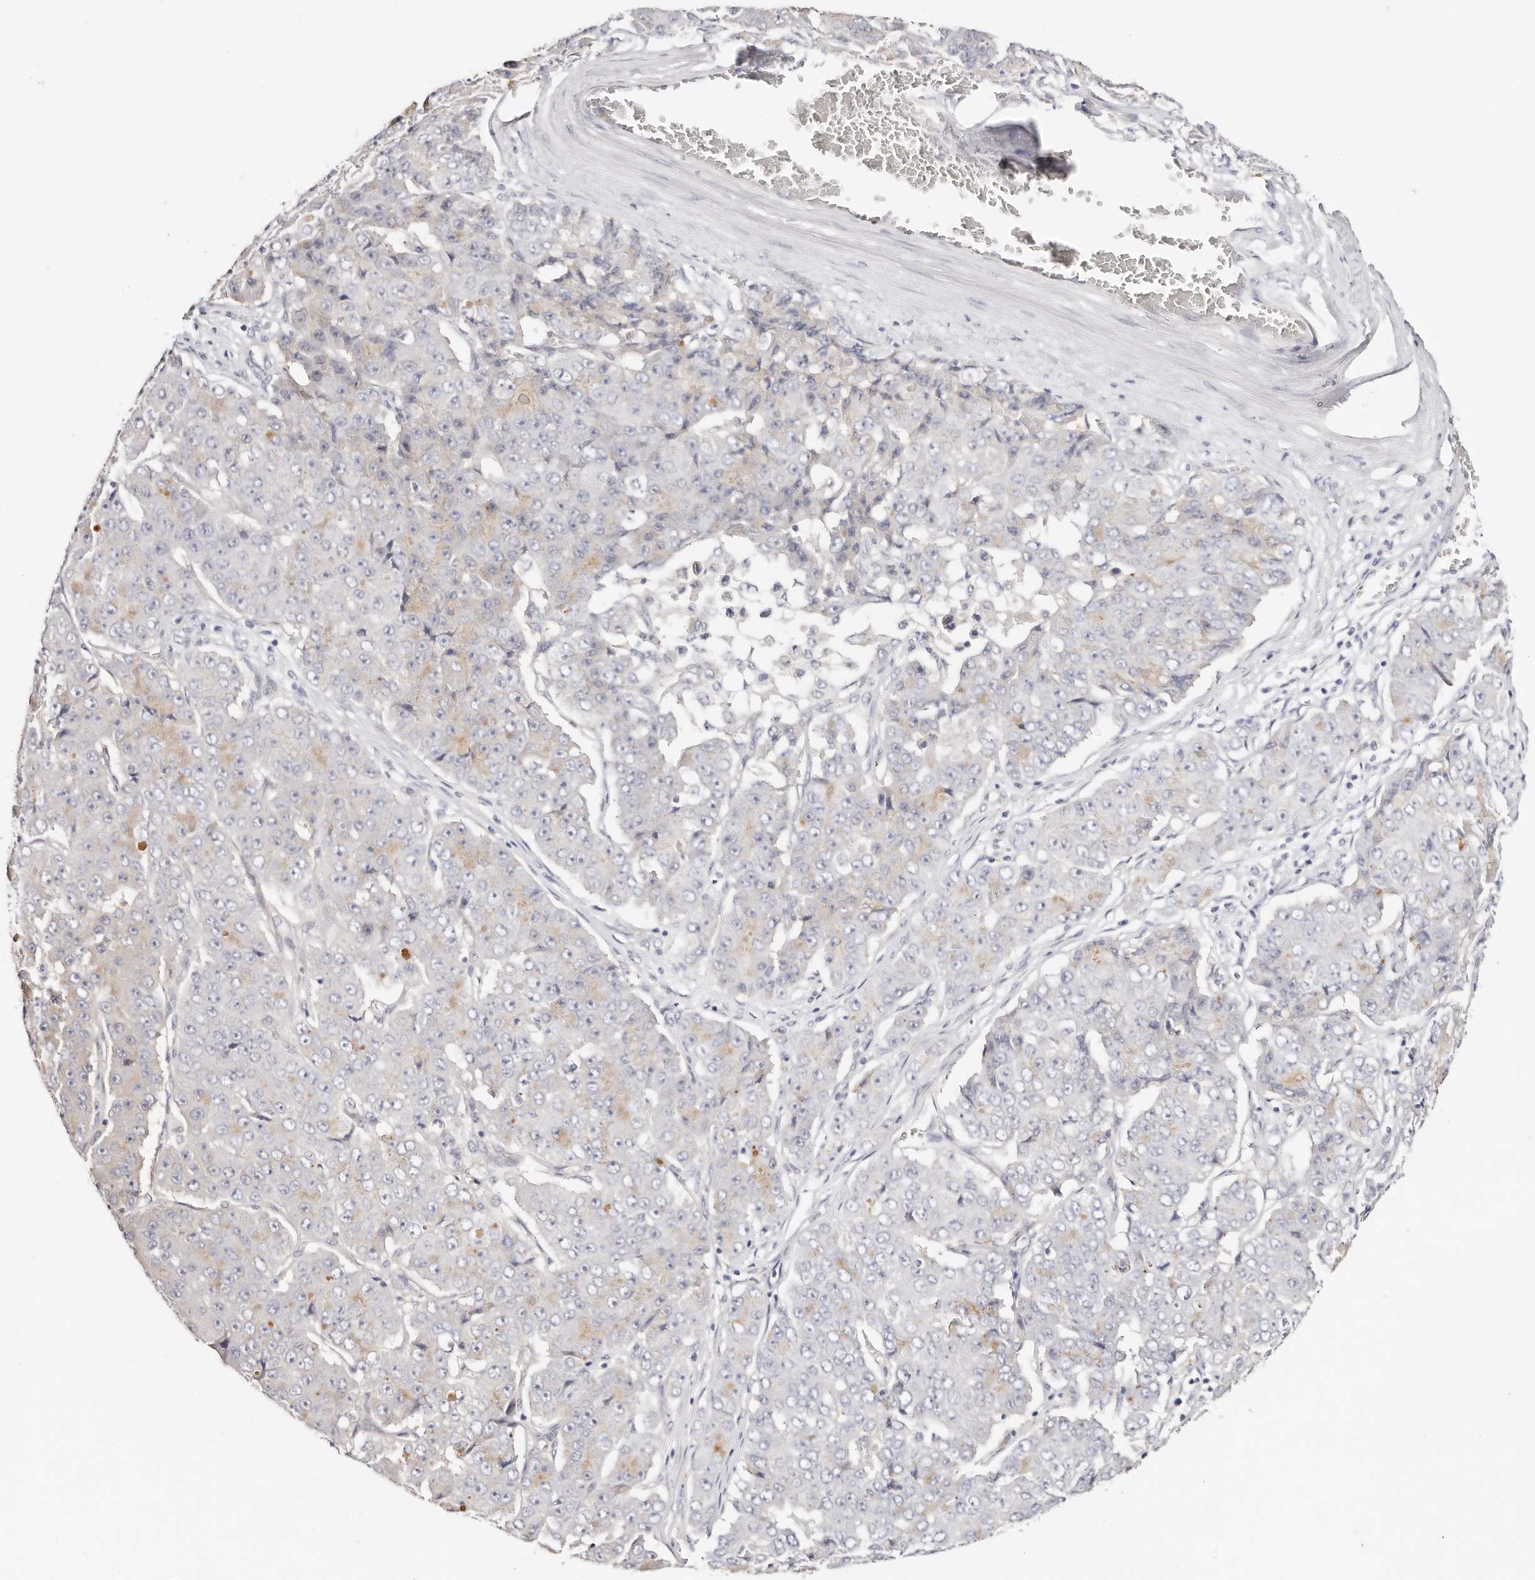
{"staining": {"intensity": "negative", "quantity": "none", "location": "none"}, "tissue": "pancreatic cancer", "cell_type": "Tumor cells", "image_type": "cancer", "snomed": [{"axis": "morphology", "description": "Adenocarcinoma, NOS"}, {"axis": "topography", "description": "Pancreas"}], "caption": "This is an IHC image of pancreatic cancer. There is no positivity in tumor cells.", "gene": "DNASE1", "patient": {"sex": "male", "age": 50}}